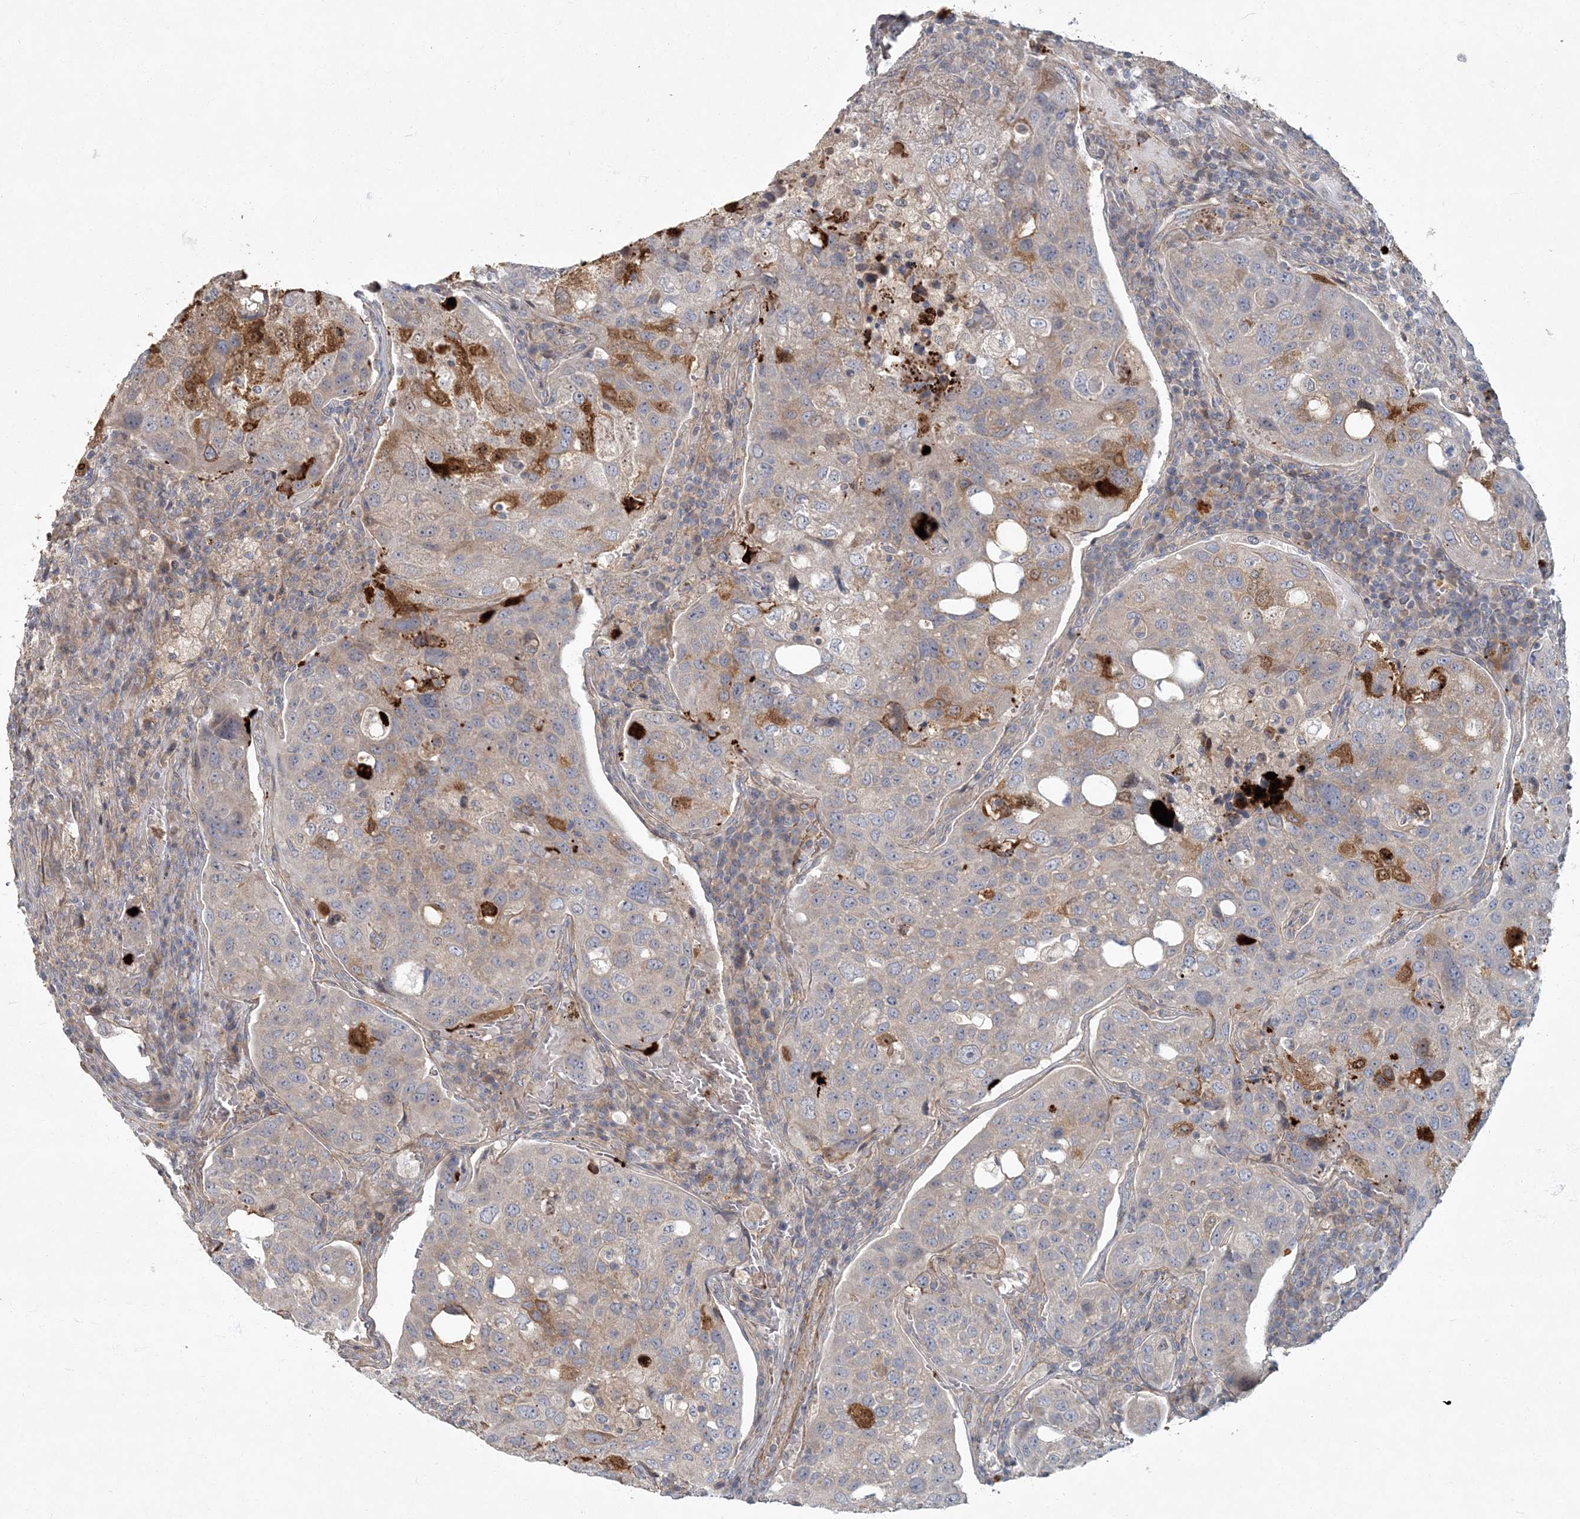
{"staining": {"intensity": "moderate", "quantity": "25%-75%", "location": "cytoplasmic/membranous,nuclear"}, "tissue": "urothelial cancer", "cell_type": "Tumor cells", "image_type": "cancer", "snomed": [{"axis": "morphology", "description": "Urothelial carcinoma, High grade"}, {"axis": "topography", "description": "Lymph node"}, {"axis": "topography", "description": "Urinary bladder"}], "caption": "Immunohistochemistry (IHC) (DAB (3,3'-diaminobenzidine)) staining of human urothelial carcinoma (high-grade) shows moderate cytoplasmic/membranous and nuclear protein staining in about 25%-75% of tumor cells.", "gene": "ARHGEF38", "patient": {"sex": "male", "age": 51}}